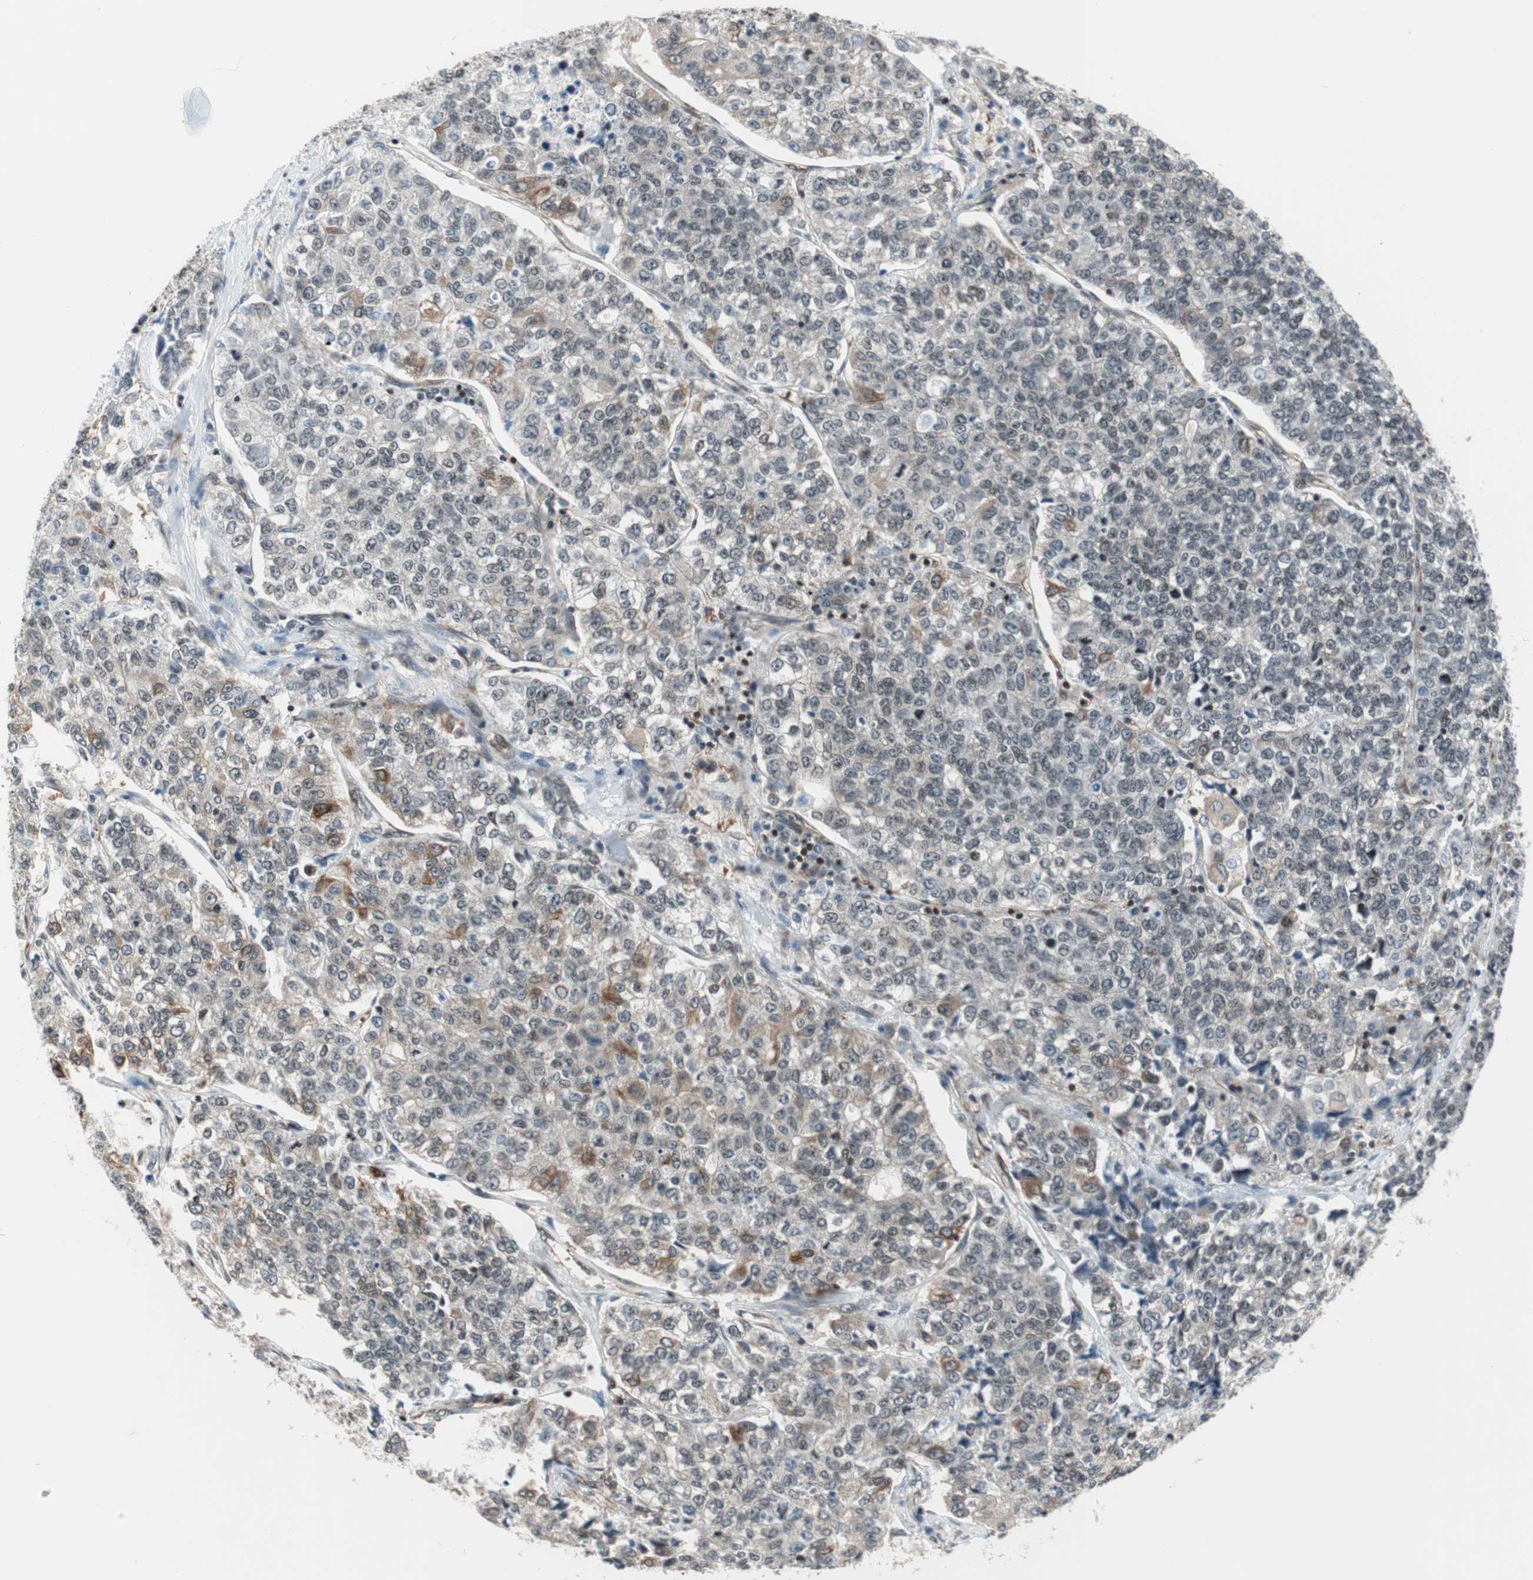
{"staining": {"intensity": "moderate", "quantity": "<25%", "location": "cytoplasmic/membranous"}, "tissue": "lung cancer", "cell_type": "Tumor cells", "image_type": "cancer", "snomed": [{"axis": "morphology", "description": "Adenocarcinoma, NOS"}, {"axis": "topography", "description": "Lung"}], "caption": "Immunohistochemistry staining of lung cancer, which demonstrates low levels of moderate cytoplasmic/membranous expression in about <25% of tumor cells indicating moderate cytoplasmic/membranous protein expression. The staining was performed using DAB (3,3'-diaminobenzidine) (brown) for protein detection and nuclei were counterstained in hematoxylin (blue).", "gene": "ZNF512B", "patient": {"sex": "male", "age": 49}}